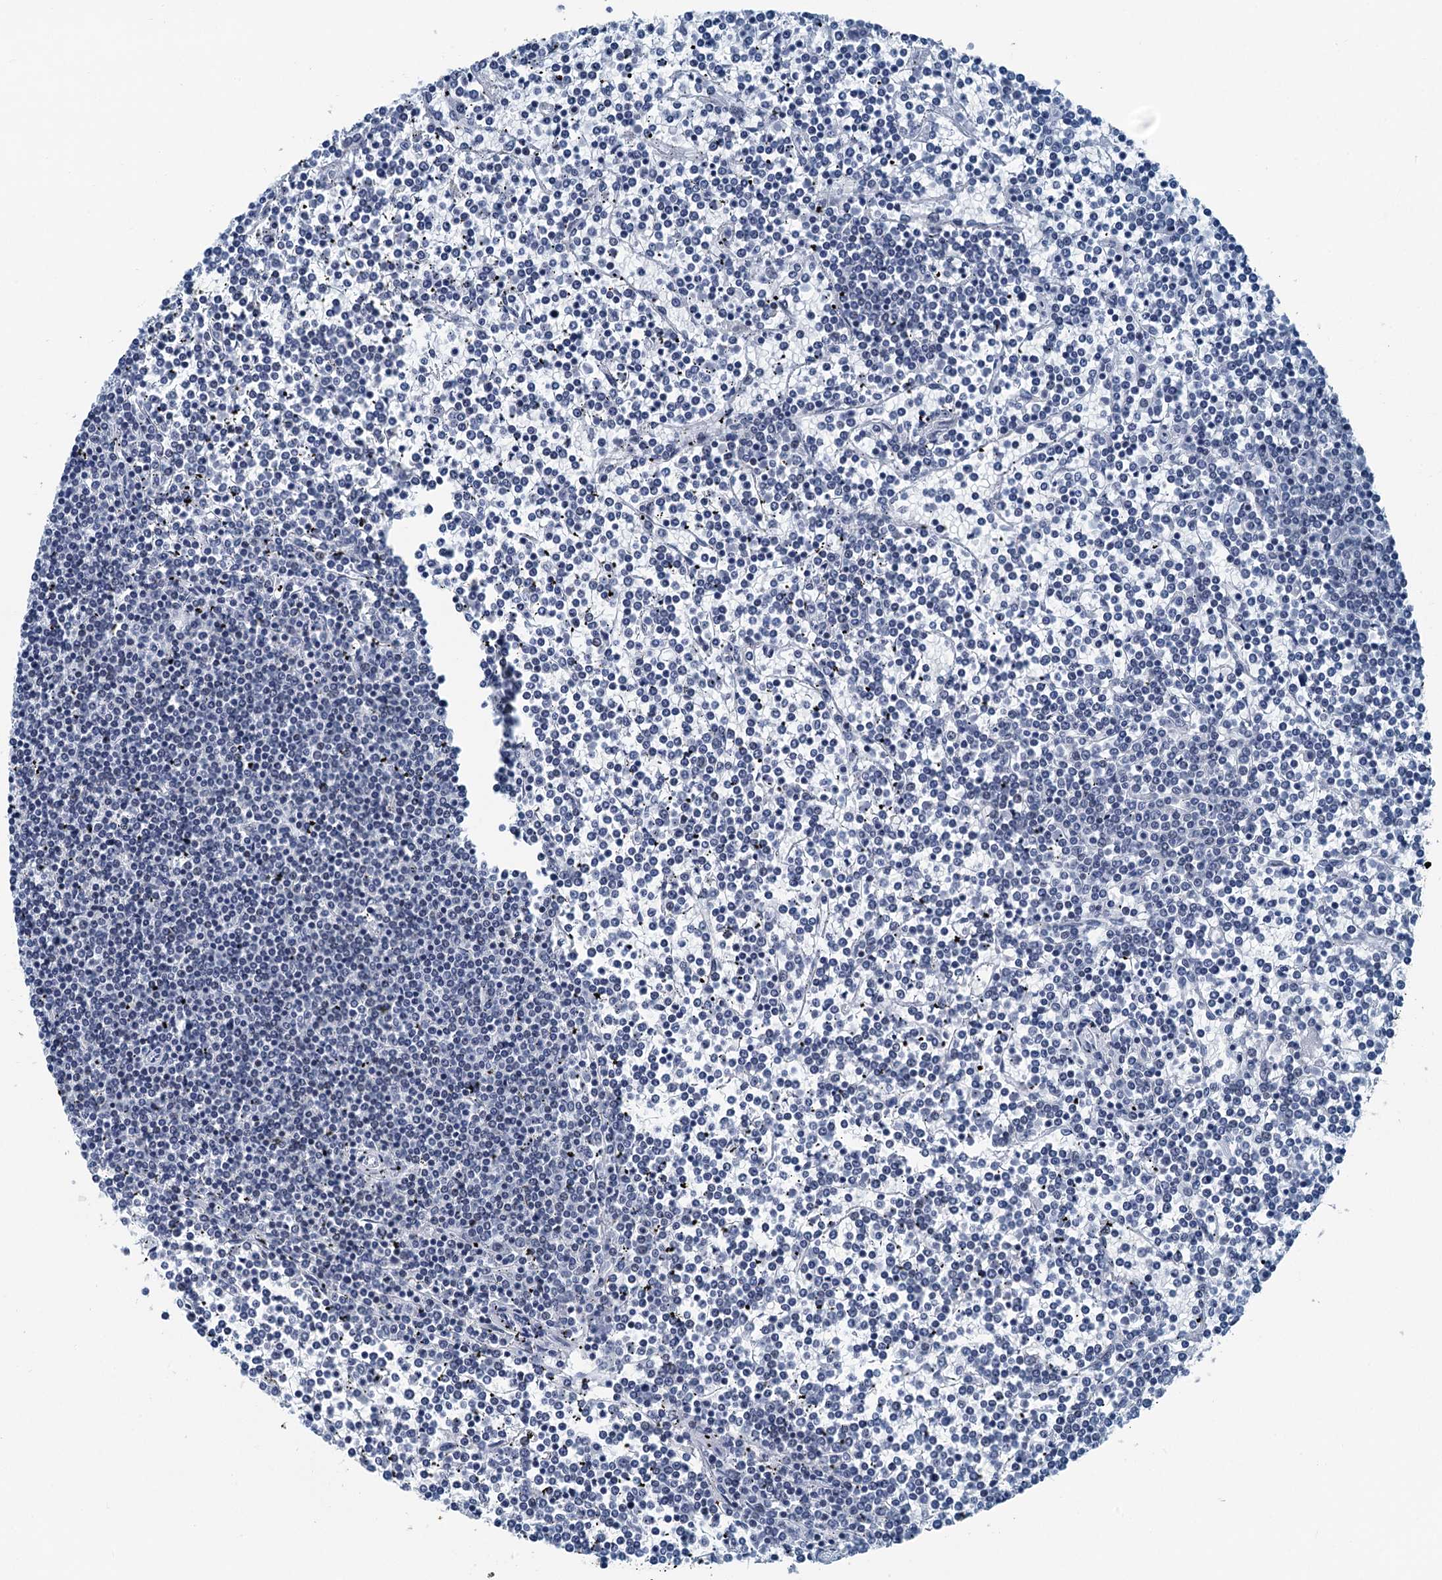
{"staining": {"intensity": "negative", "quantity": "none", "location": "none"}, "tissue": "lymphoma", "cell_type": "Tumor cells", "image_type": "cancer", "snomed": [{"axis": "morphology", "description": "Malignant lymphoma, non-Hodgkin's type, Low grade"}, {"axis": "topography", "description": "Spleen"}], "caption": "Histopathology image shows no significant protein expression in tumor cells of malignant lymphoma, non-Hodgkin's type (low-grade).", "gene": "TRPT1", "patient": {"sex": "female", "age": 19}}